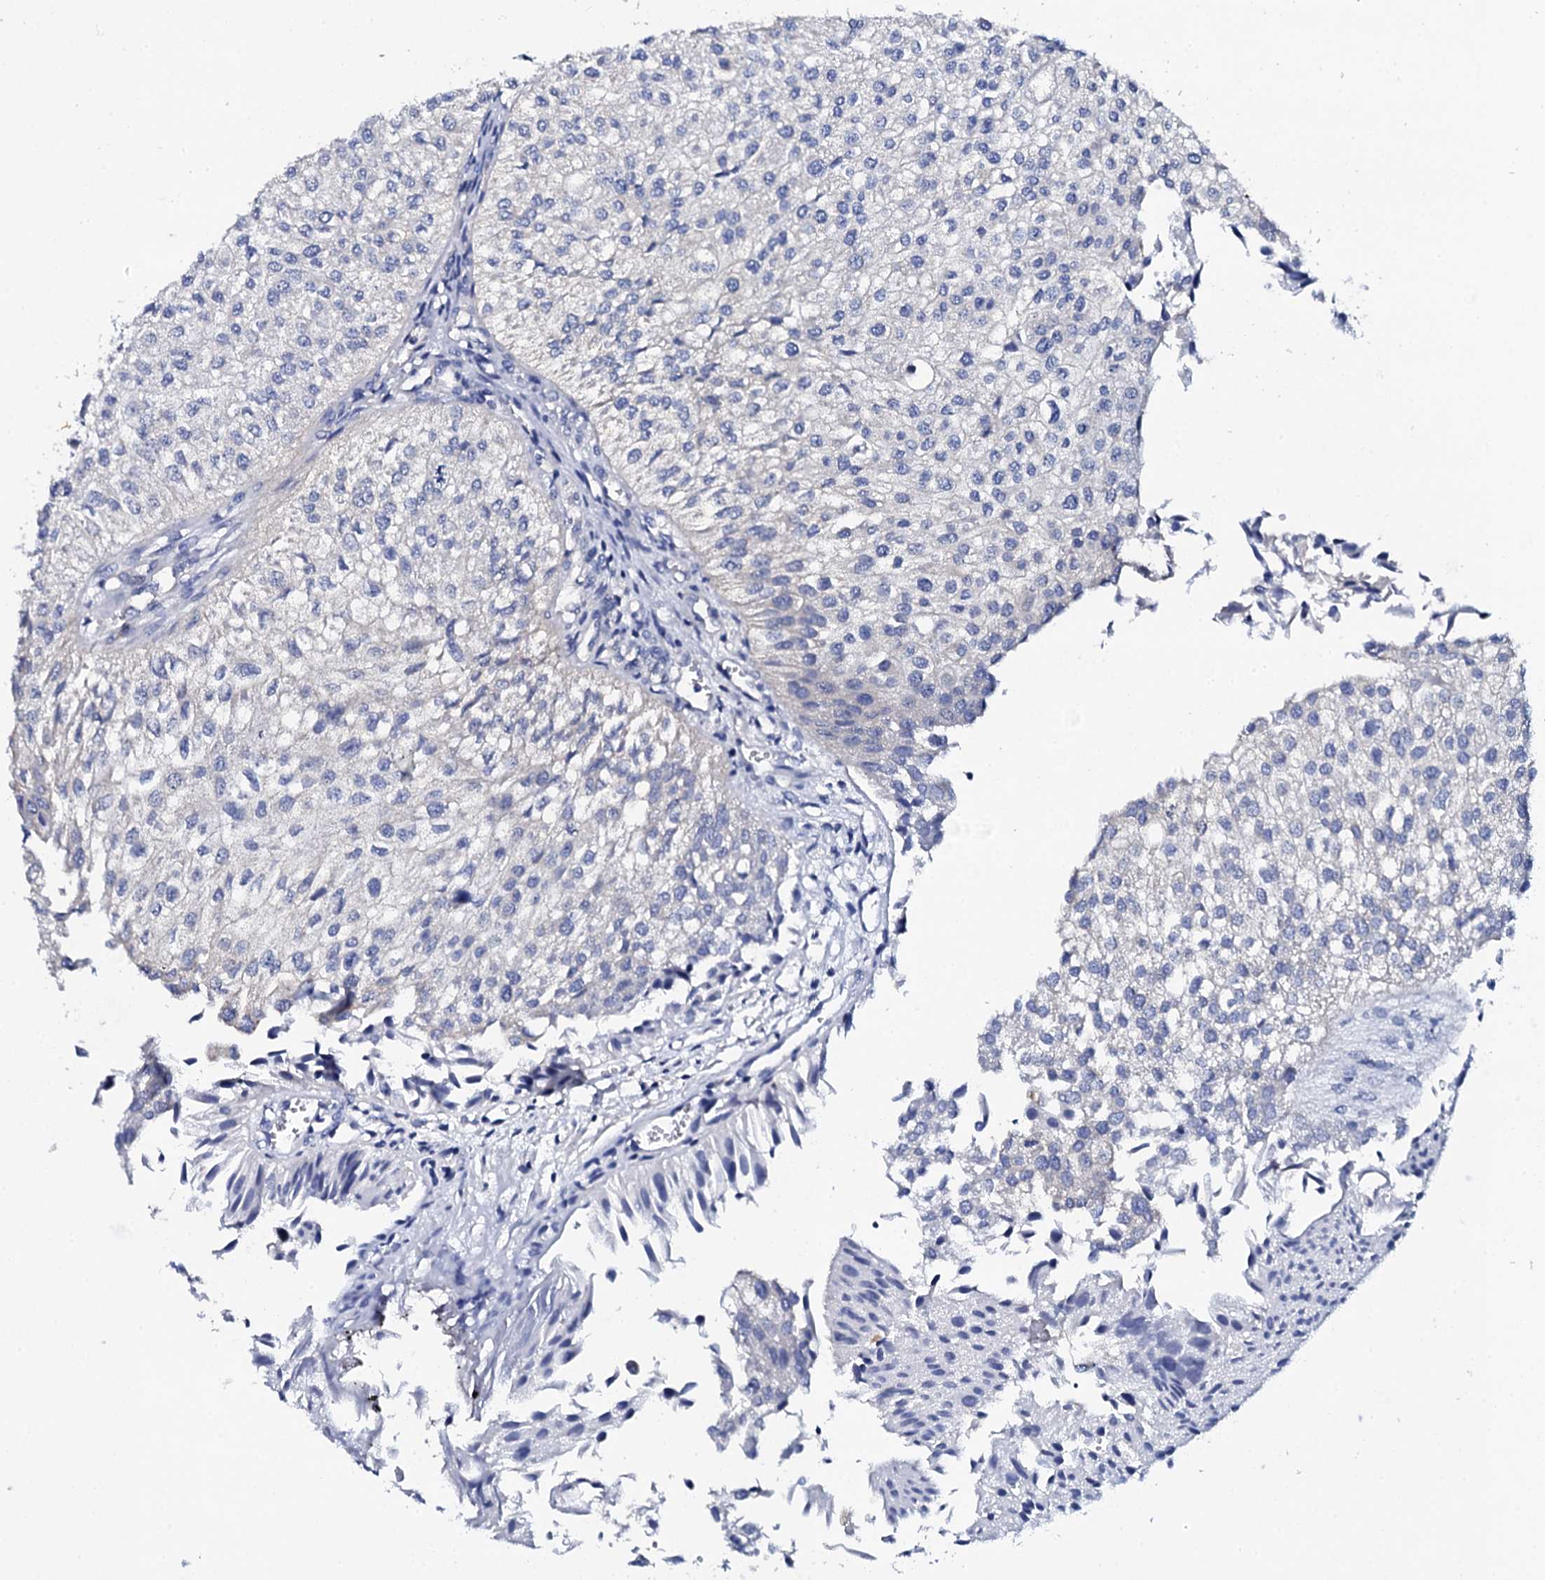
{"staining": {"intensity": "negative", "quantity": "none", "location": "none"}, "tissue": "urothelial cancer", "cell_type": "Tumor cells", "image_type": "cancer", "snomed": [{"axis": "morphology", "description": "Urothelial carcinoma, Low grade"}, {"axis": "topography", "description": "Urinary bladder"}], "caption": "Protein analysis of urothelial cancer reveals no significant positivity in tumor cells.", "gene": "NAA16", "patient": {"sex": "female", "age": 89}}